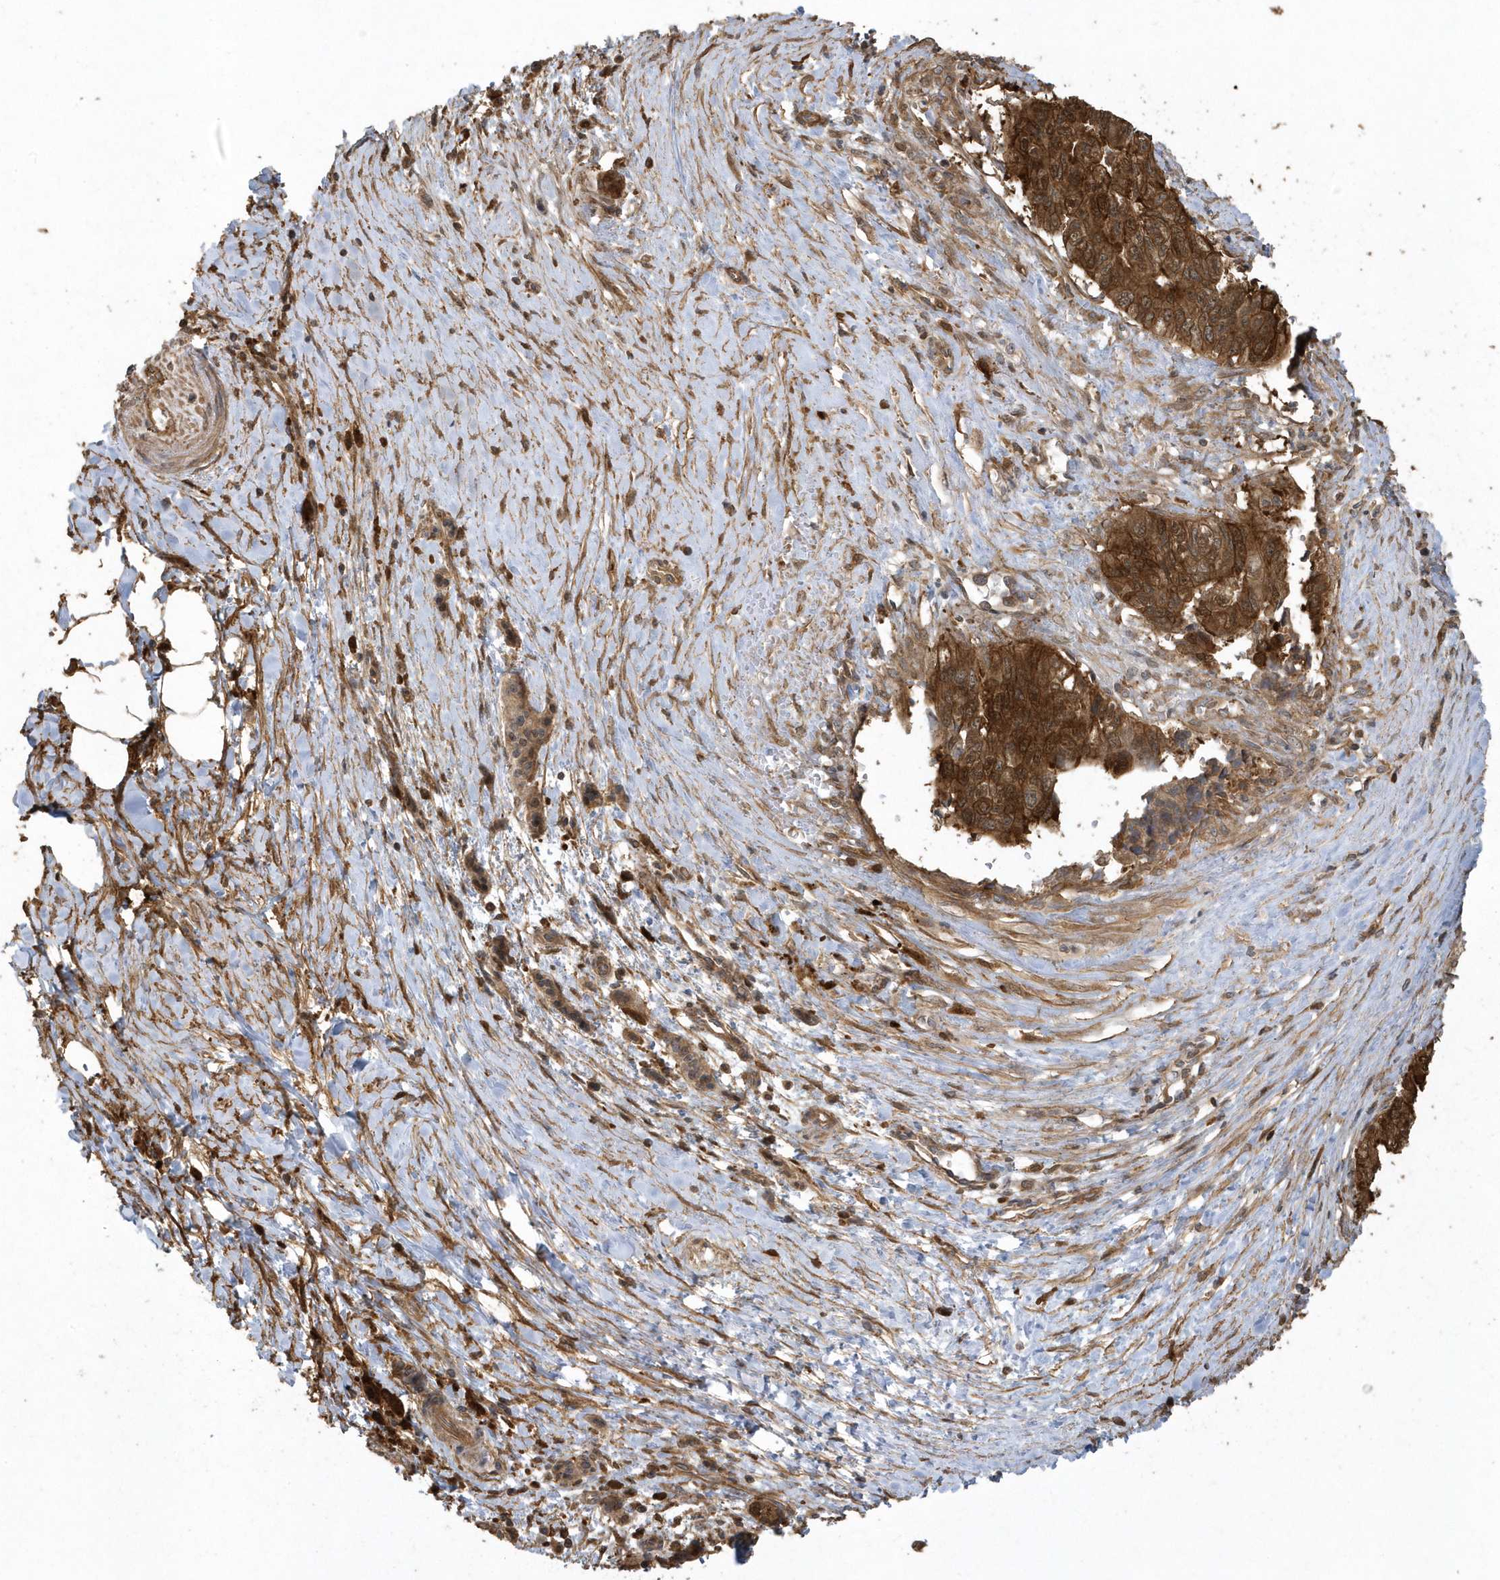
{"staining": {"intensity": "strong", "quantity": ">75%", "location": "cytoplasmic/membranous,nuclear"}, "tissue": "pancreatic cancer", "cell_type": "Tumor cells", "image_type": "cancer", "snomed": [{"axis": "morphology", "description": "Adenocarcinoma, NOS"}, {"axis": "topography", "description": "Pancreas"}], "caption": "Immunohistochemistry (DAB (3,3'-diaminobenzidine)) staining of pancreatic cancer (adenocarcinoma) shows strong cytoplasmic/membranous and nuclear protein positivity in approximately >75% of tumor cells.", "gene": "HNMT", "patient": {"sex": "male", "age": 51}}